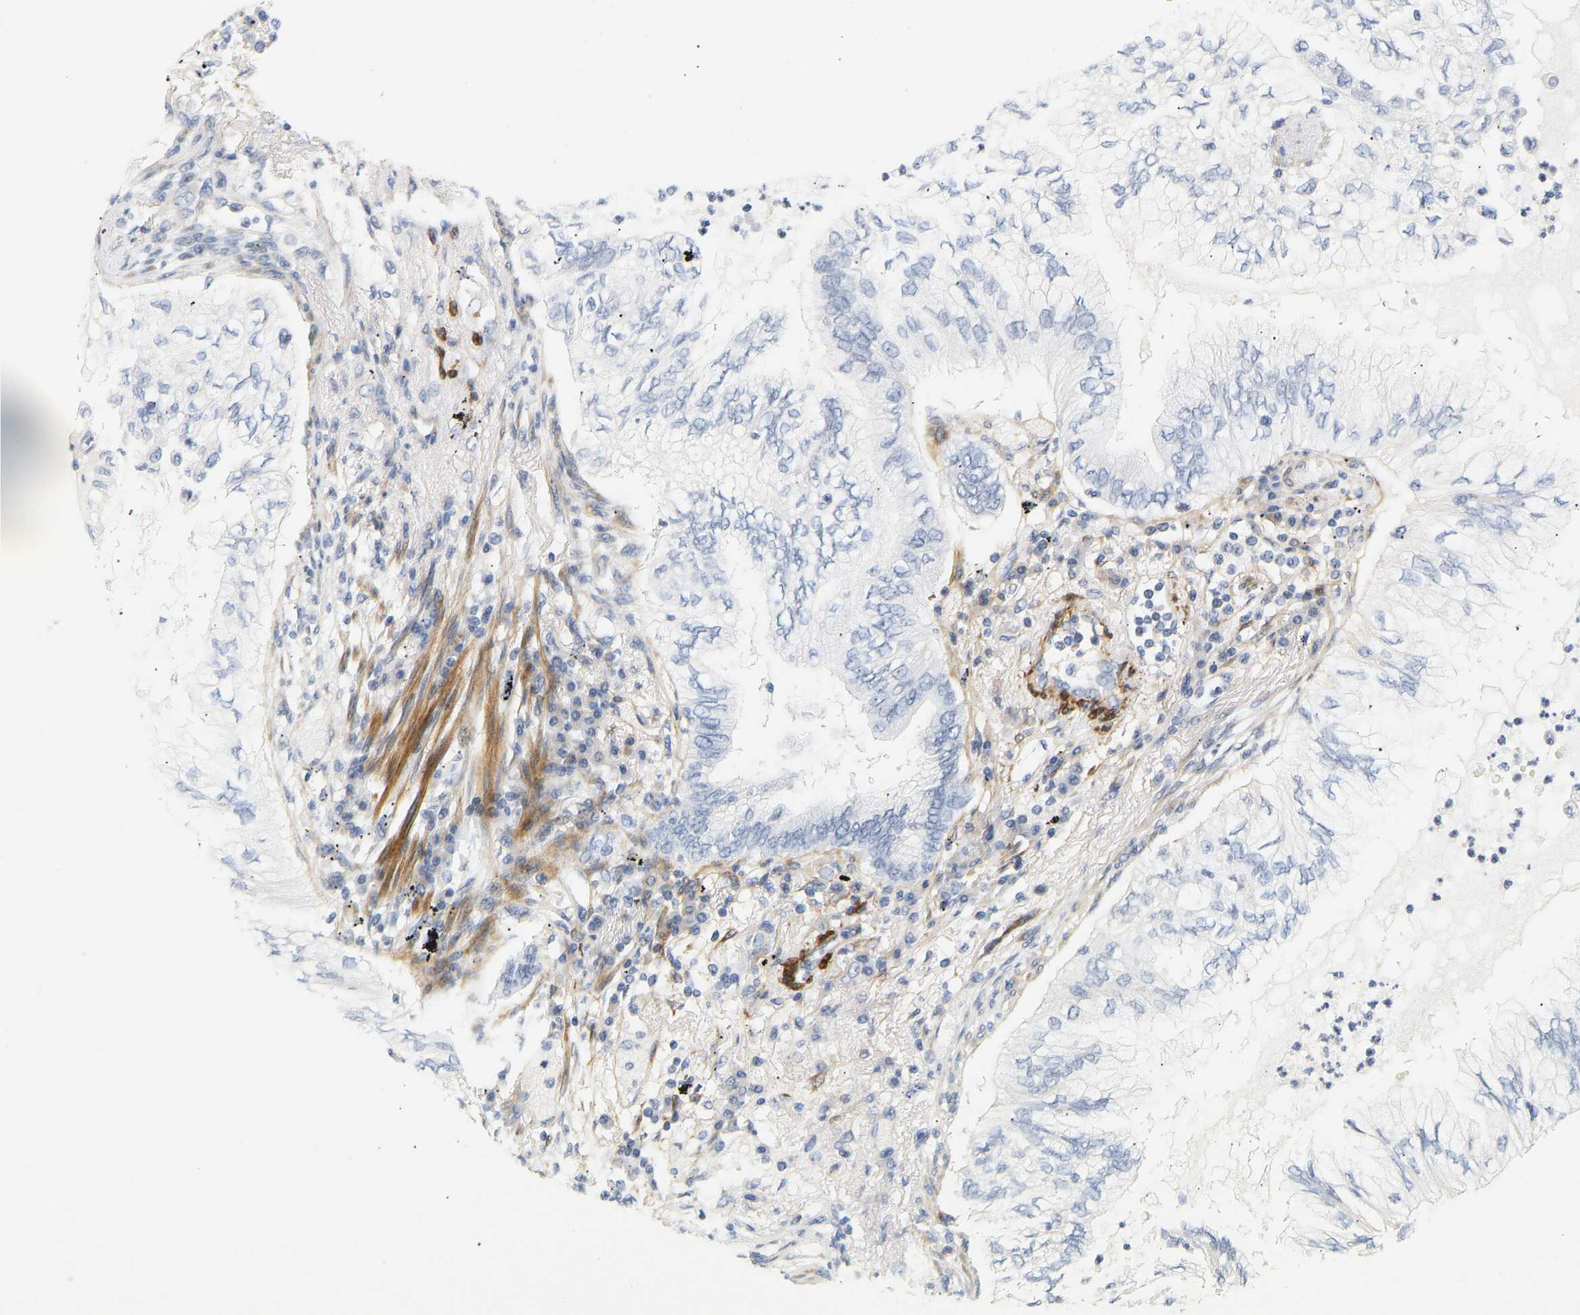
{"staining": {"intensity": "negative", "quantity": "none", "location": "none"}, "tissue": "lung cancer", "cell_type": "Tumor cells", "image_type": "cancer", "snomed": [{"axis": "morphology", "description": "Normal tissue, NOS"}, {"axis": "morphology", "description": "Adenocarcinoma, NOS"}, {"axis": "topography", "description": "Bronchus"}, {"axis": "topography", "description": "Lung"}], "caption": "Tumor cells show no significant protein expression in lung cancer.", "gene": "SLC30A7", "patient": {"sex": "female", "age": 70}}